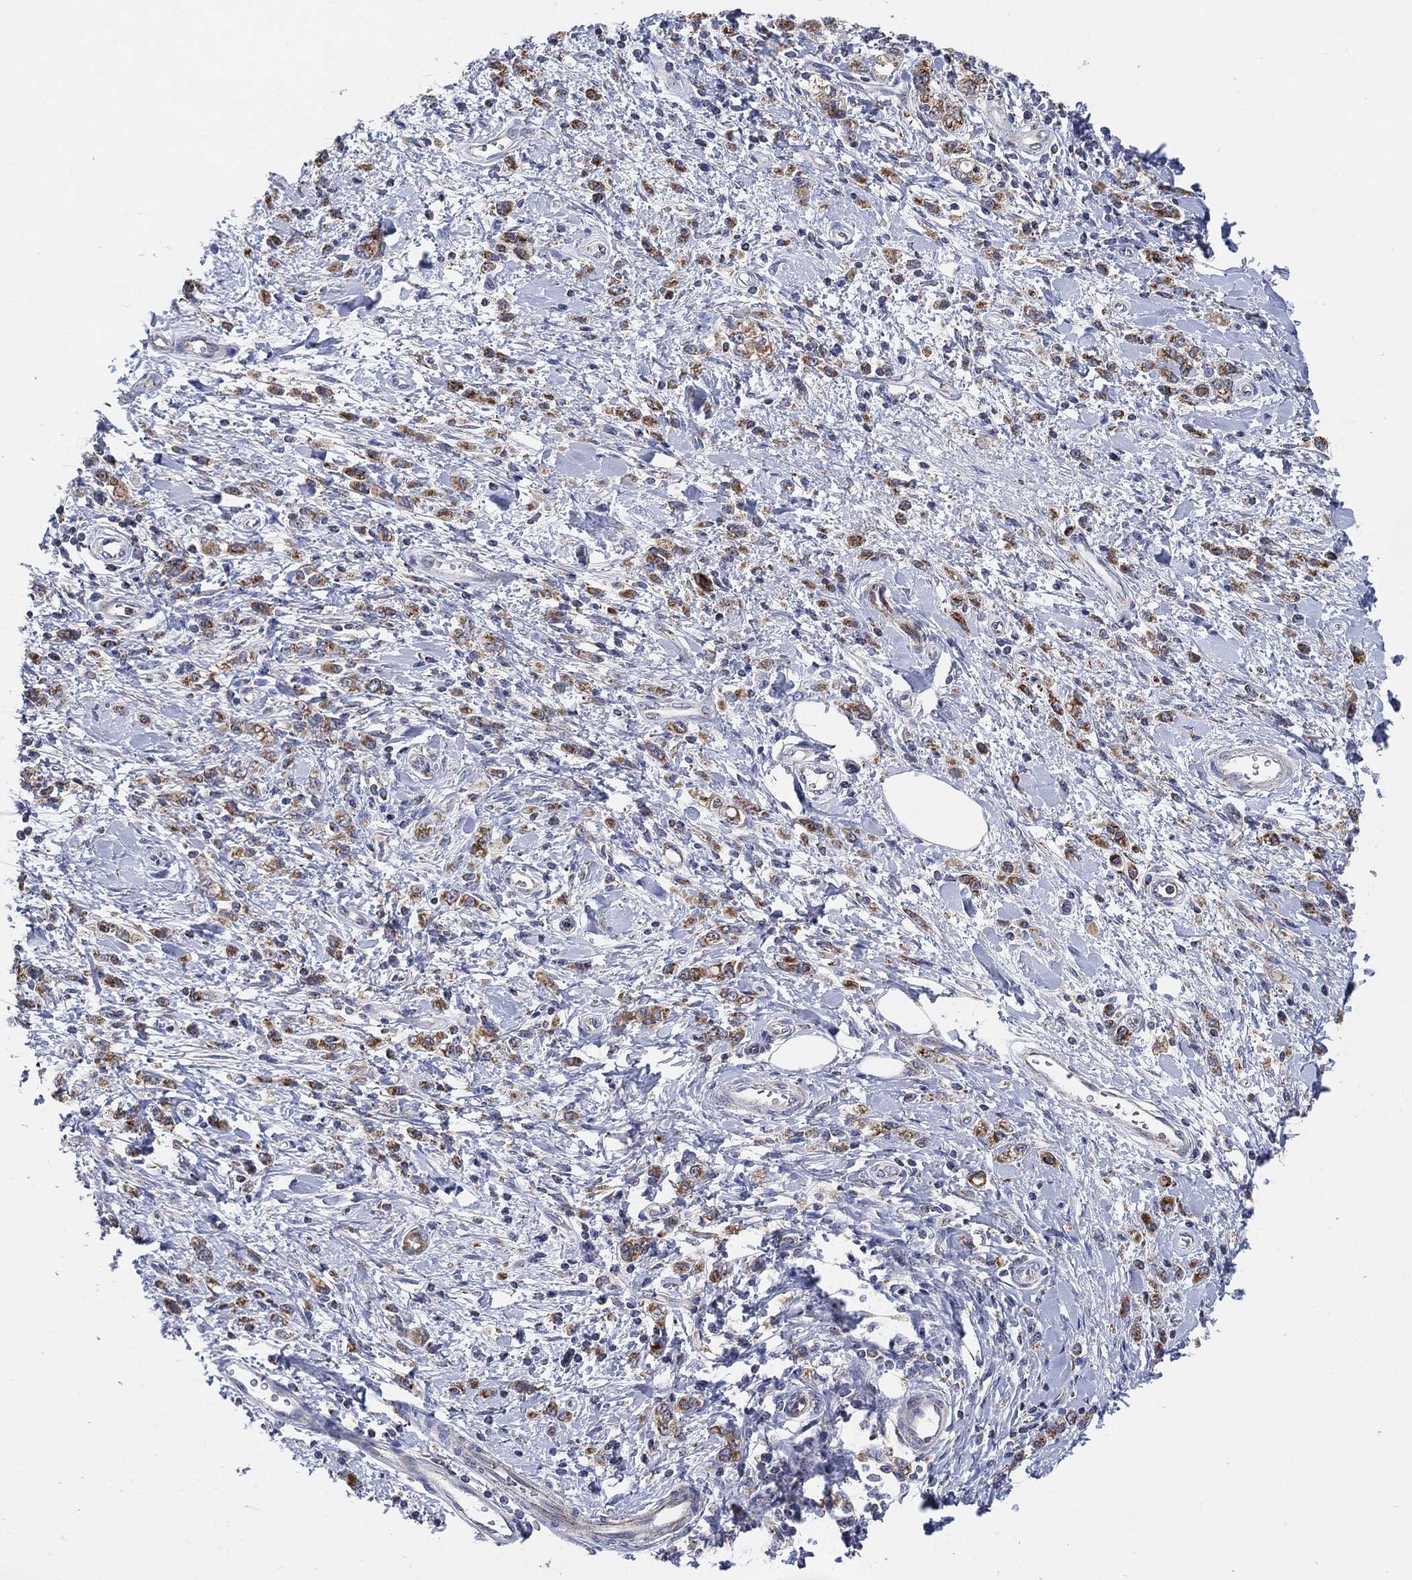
{"staining": {"intensity": "moderate", "quantity": ">75%", "location": "cytoplasmic/membranous"}, "tissue": "stomach cancer", "cell_type": "Tumor cells", "image_type": "cancer", "snomed": [{"axis": "morphology", "description": "Adenocarcinoma, NOS"}, {"axis": "topography", "description": "Stomach"}], "caption": "Immunohistochemical staining of human adenocarcinoma (stomach) reveals medium levels of moderate cytoplasmic/membranous protein positivity in approximately >75% of tumor cells.", "gene": "GCAT", "patient": {"sex": "male", "age": 77}}